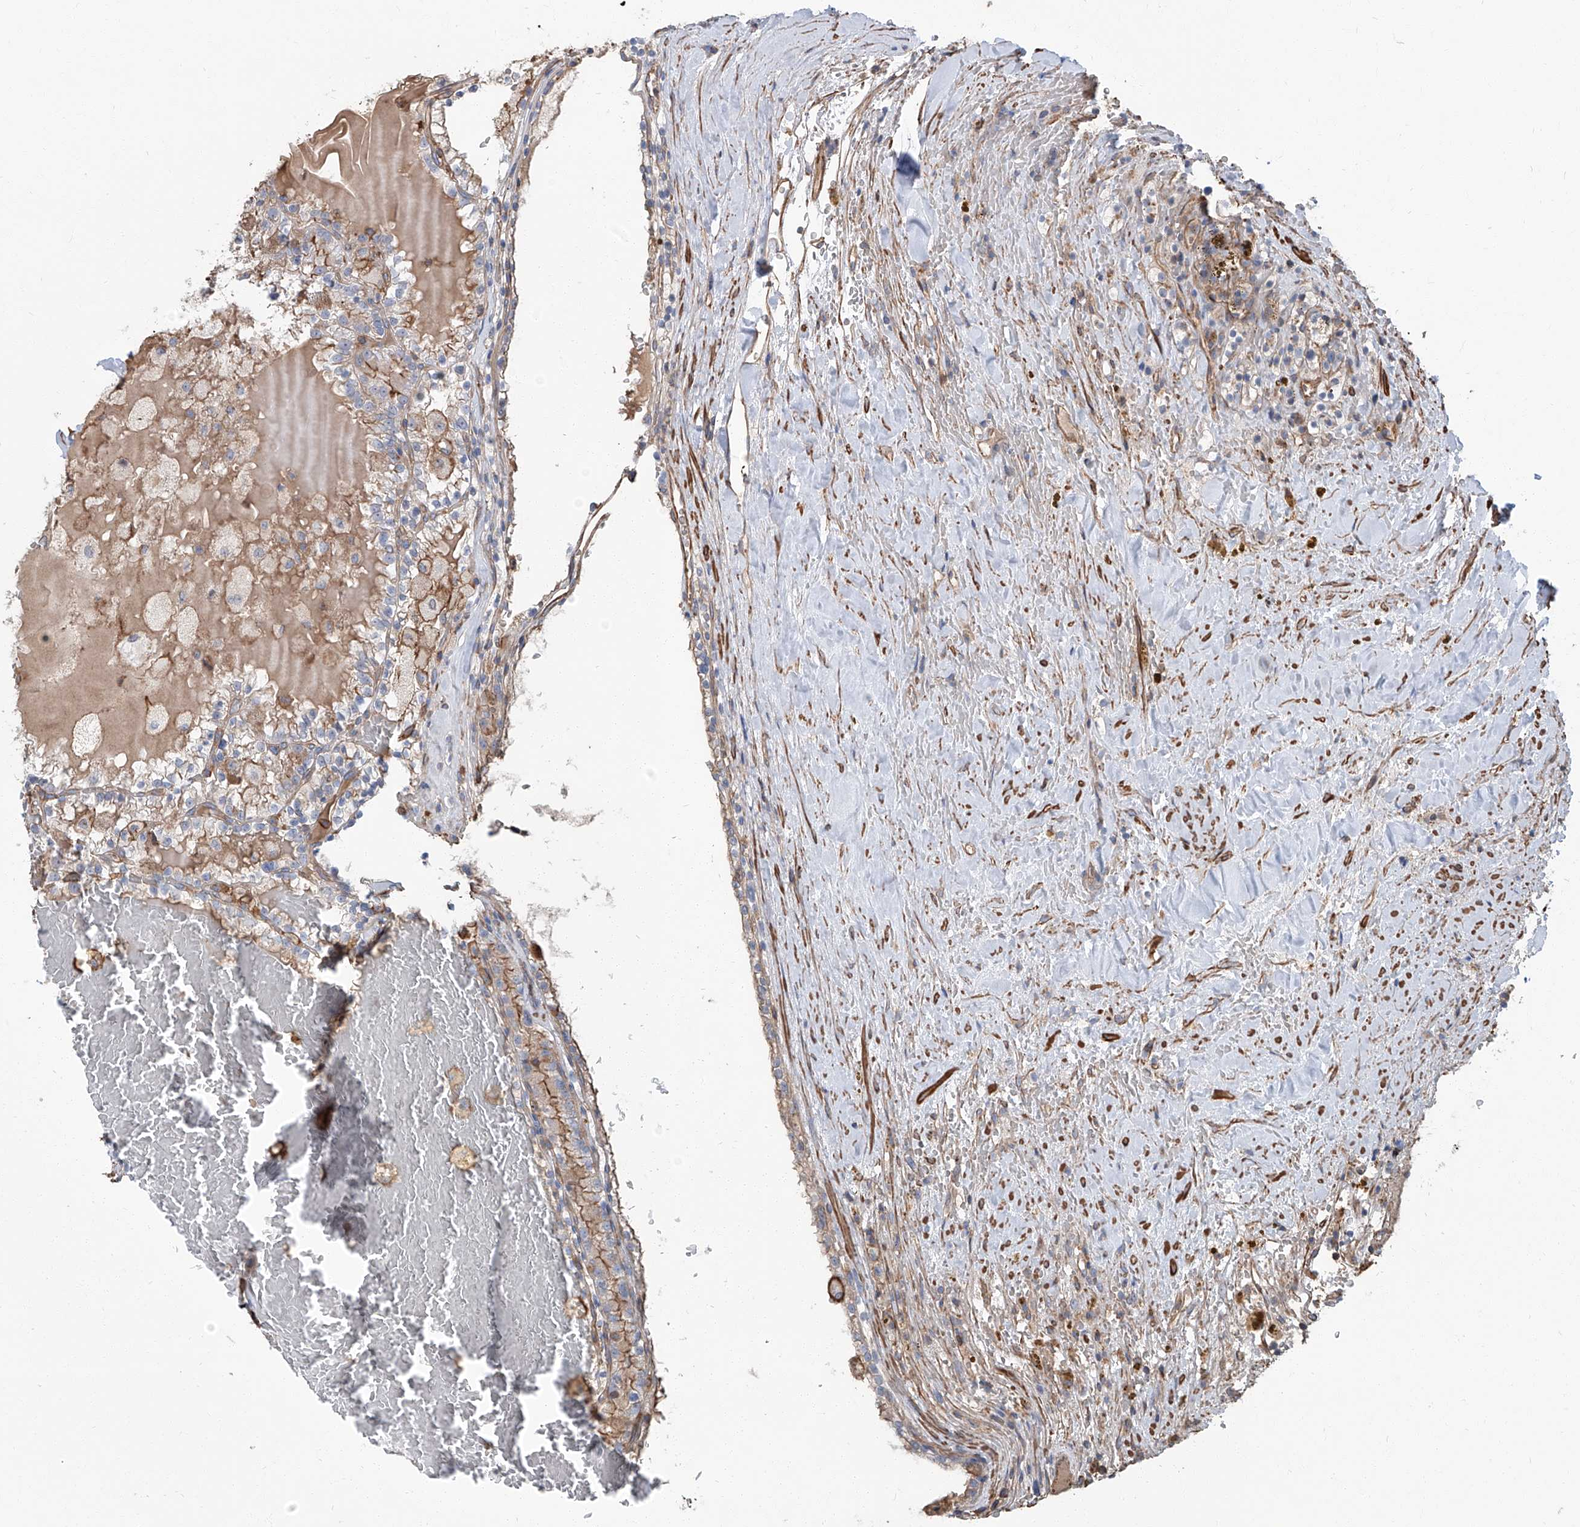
{"staining": {"intensity": "moderate", "quantity": "<25%", "location": "cytoplasmic/membranous"}, "tissue": "renal cancer", "cell_type": "Tumor cells", "image_type": "cancer", "snomed": [{"axis": "morphology", "description": "Adenocarcinoma, NOS"}, {"axis": "topography", "description": "Kidney"}], "caption": "Renal cancer stained for a protein demonstrates moderate cytoplasmic/membranous positivity in tumor cells. Using DAB (brown) and hematoxylin (blue) stains, captured at high magnification using brightfield microscopy.", "gene": "PIEZO2", "patient": {"sex": "female", "age": 56}}